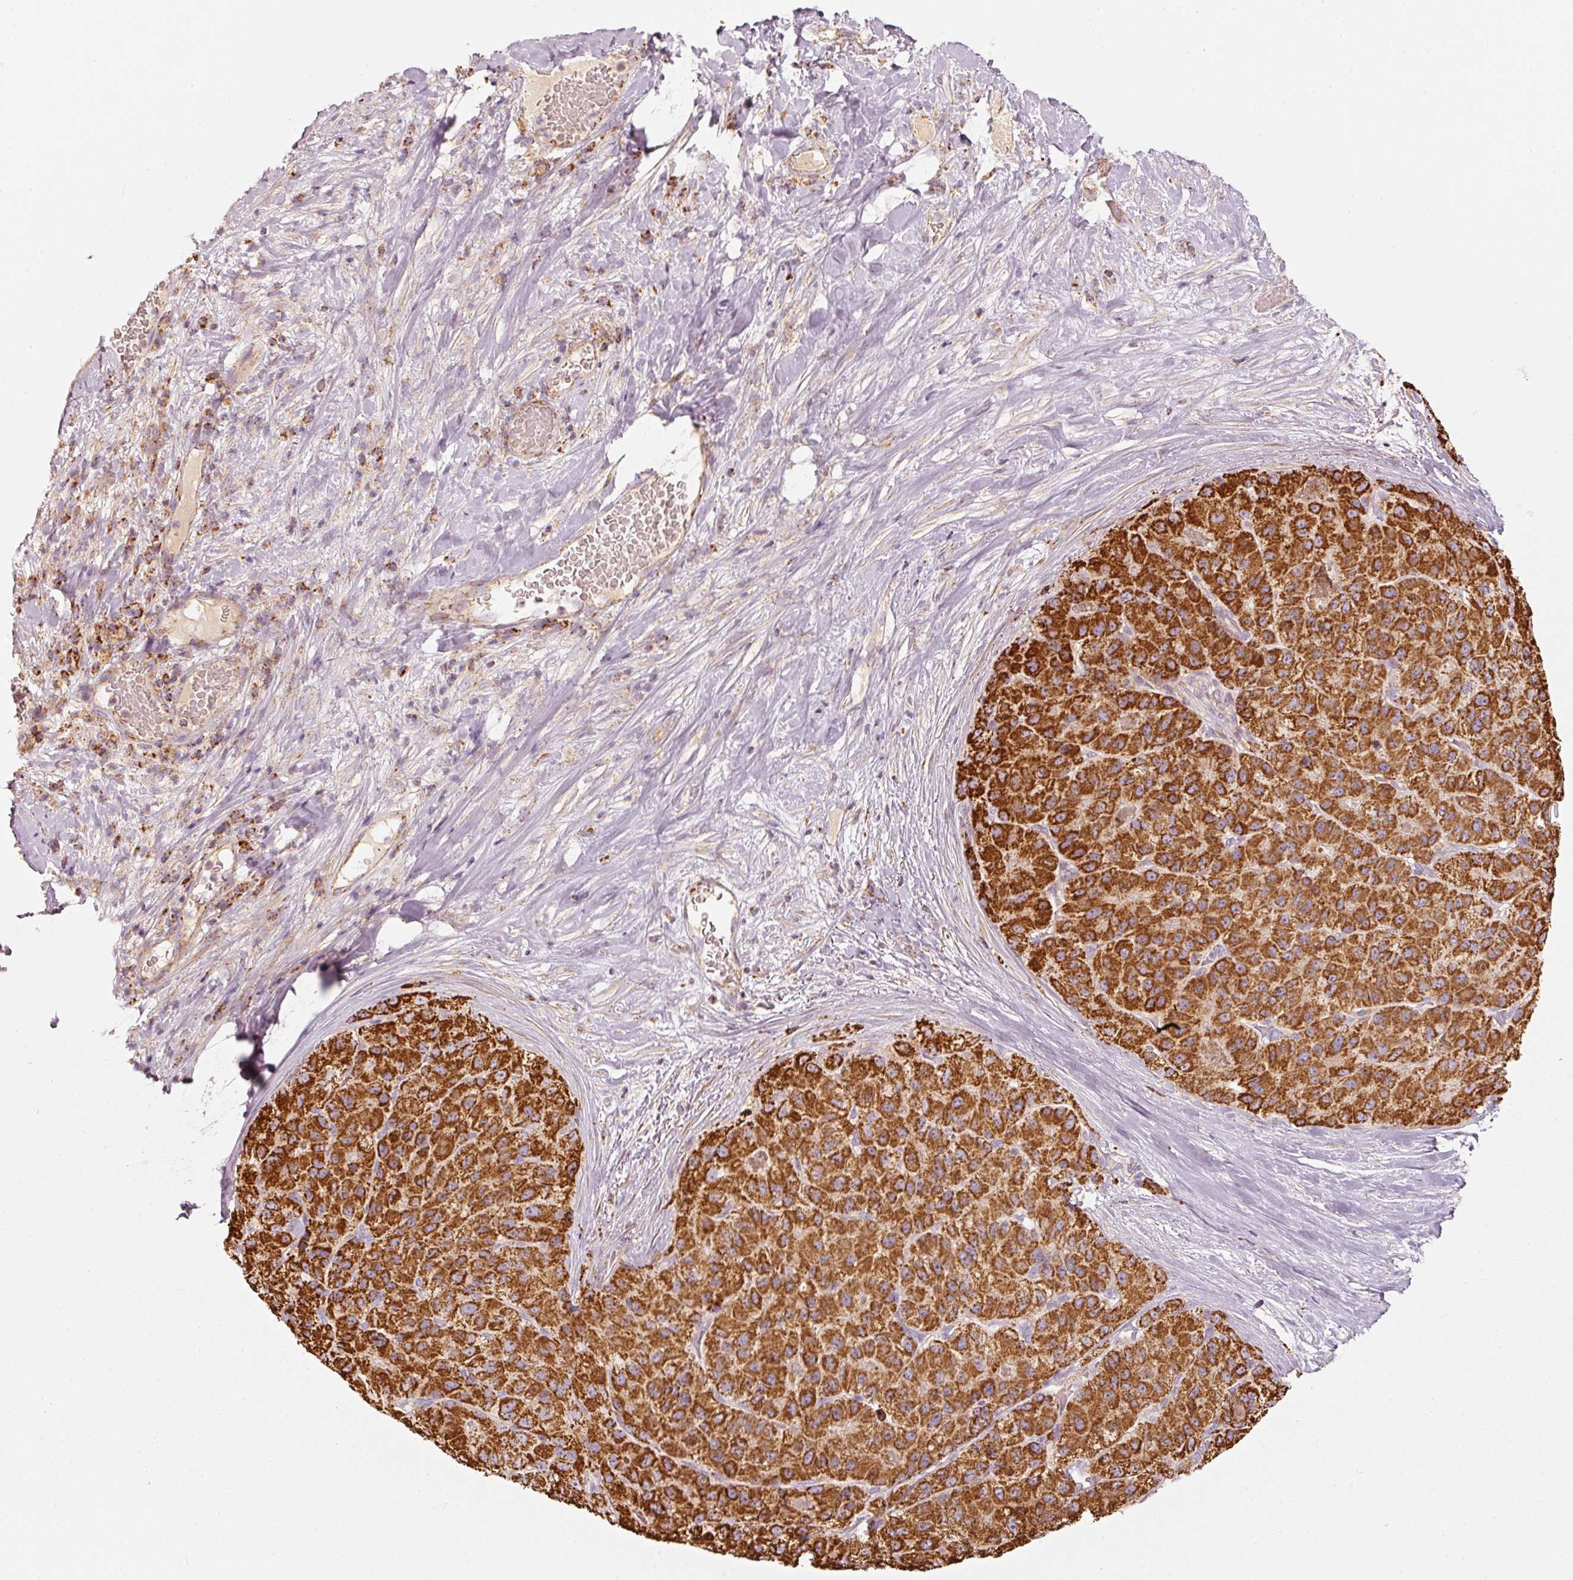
{"staining": {"intensity": "strong", "quantity": ">75%", "location": "cytoplasmic/membranous"}, "tissue": "liver cancer", "cell_type": "Tumor cells", "image_type": "cancer", "snomed": [{"axis": "morphology", "description": "Carcinoma, Hepatocellular, NOS"}, {"axis": "topography", "description": "Liver"}], "caption": "Liver cancer (hepatocellular carcinoma) stained with a brown dye displays strong cytoplasmic/membranous positive staining in about >75% of tumor cells.", "gene": "C17orf98", "patient": {"sex": "male", "age": 80}}